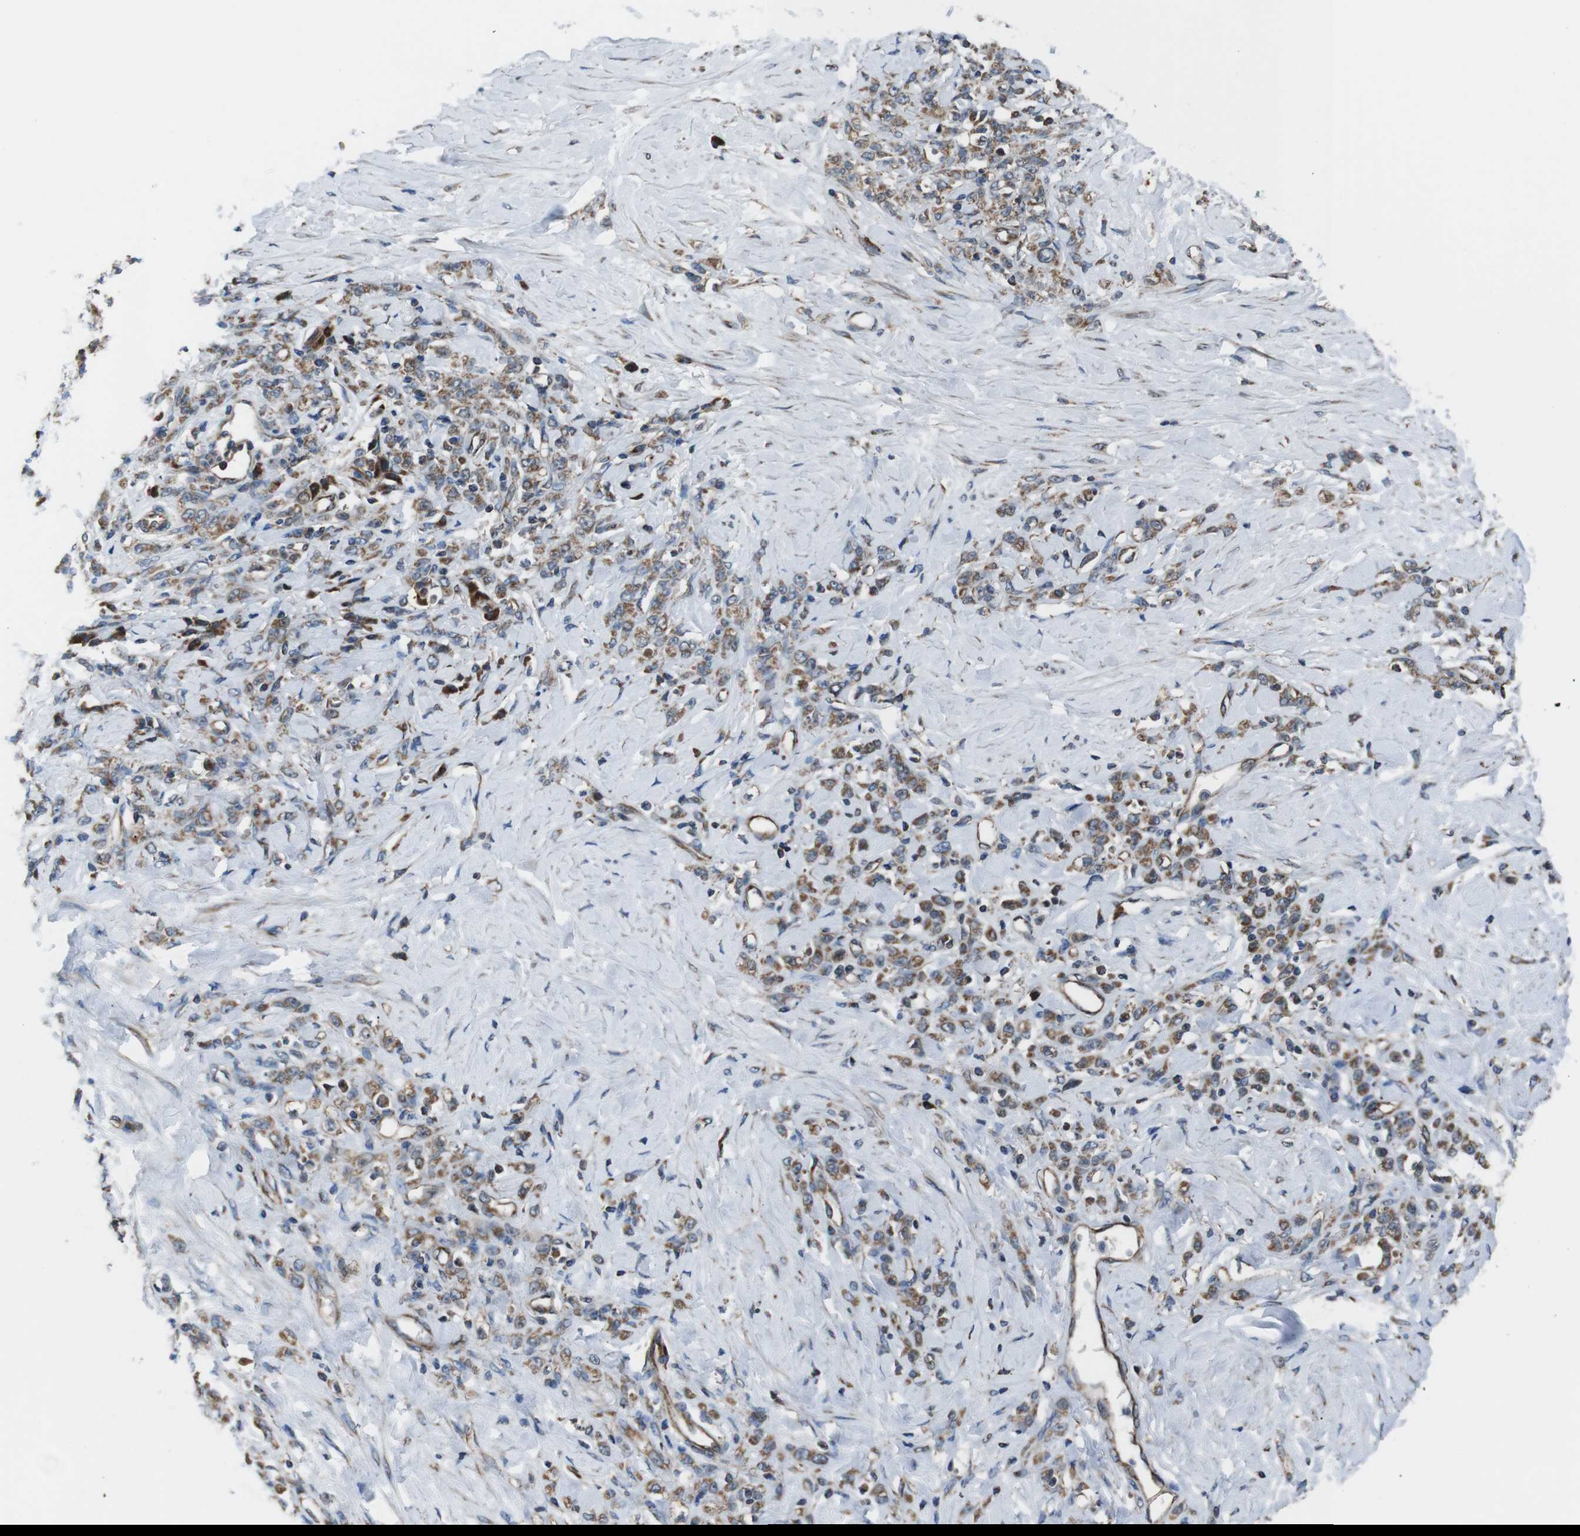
{"staining": {"intensity": "moderate", "quantity": ">75%", "location": "cytoplasmic/membranous"}, "tissue": "stomach cancer", "cell_type": "Tumor cells", "image_type": "cancer", "snomed": [{"axis": "morphology", "description": "Adenocarcinoma, NOS"}, {"axis": "topography", "description": "Stomach"}], "caption": "Stomach cancer stained with a protein marker shows moderate staining in tumor cells.", "gene": "GIMAP8", "patient": {"sex": "male", "age": 82}}